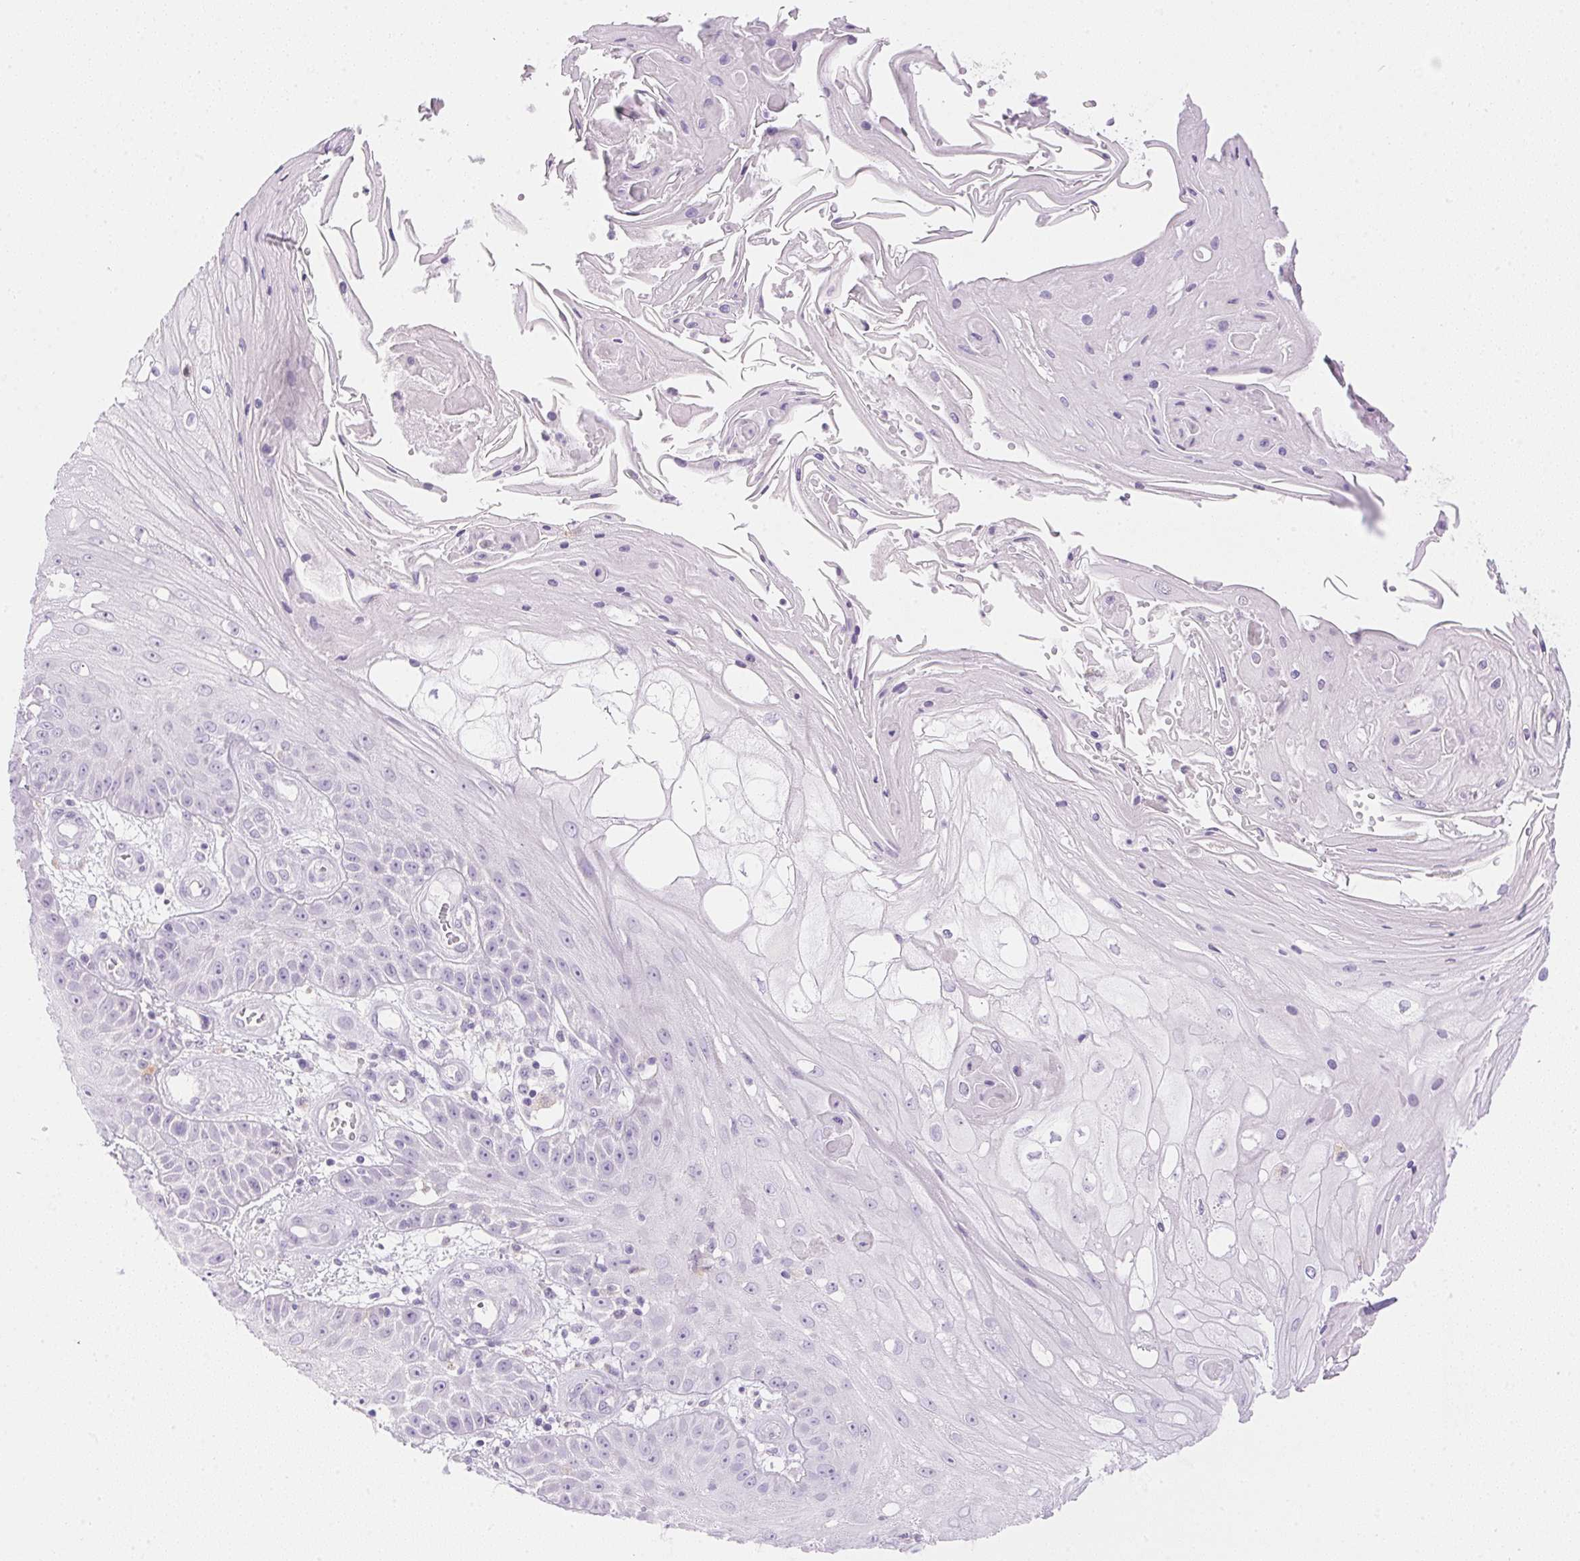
{"staining": {"intensity": "negative", "quantity": "none", "location": "none"}, "tissue": "skin cancer", "cell_type": "Tumor cells", "image_type": "cancer", "snomed": [{"axis": "morphology", "description": "Squamous cell carcinoma, NOS"}, {"axis": "topography", "description": "Skin"}], "caption": "Tumor cells are negative for brown protein staining in squamous cell carcinoma (skin).", "gene": "ATP6V1G3", "patient": {"sex": "male", "age": 70}}